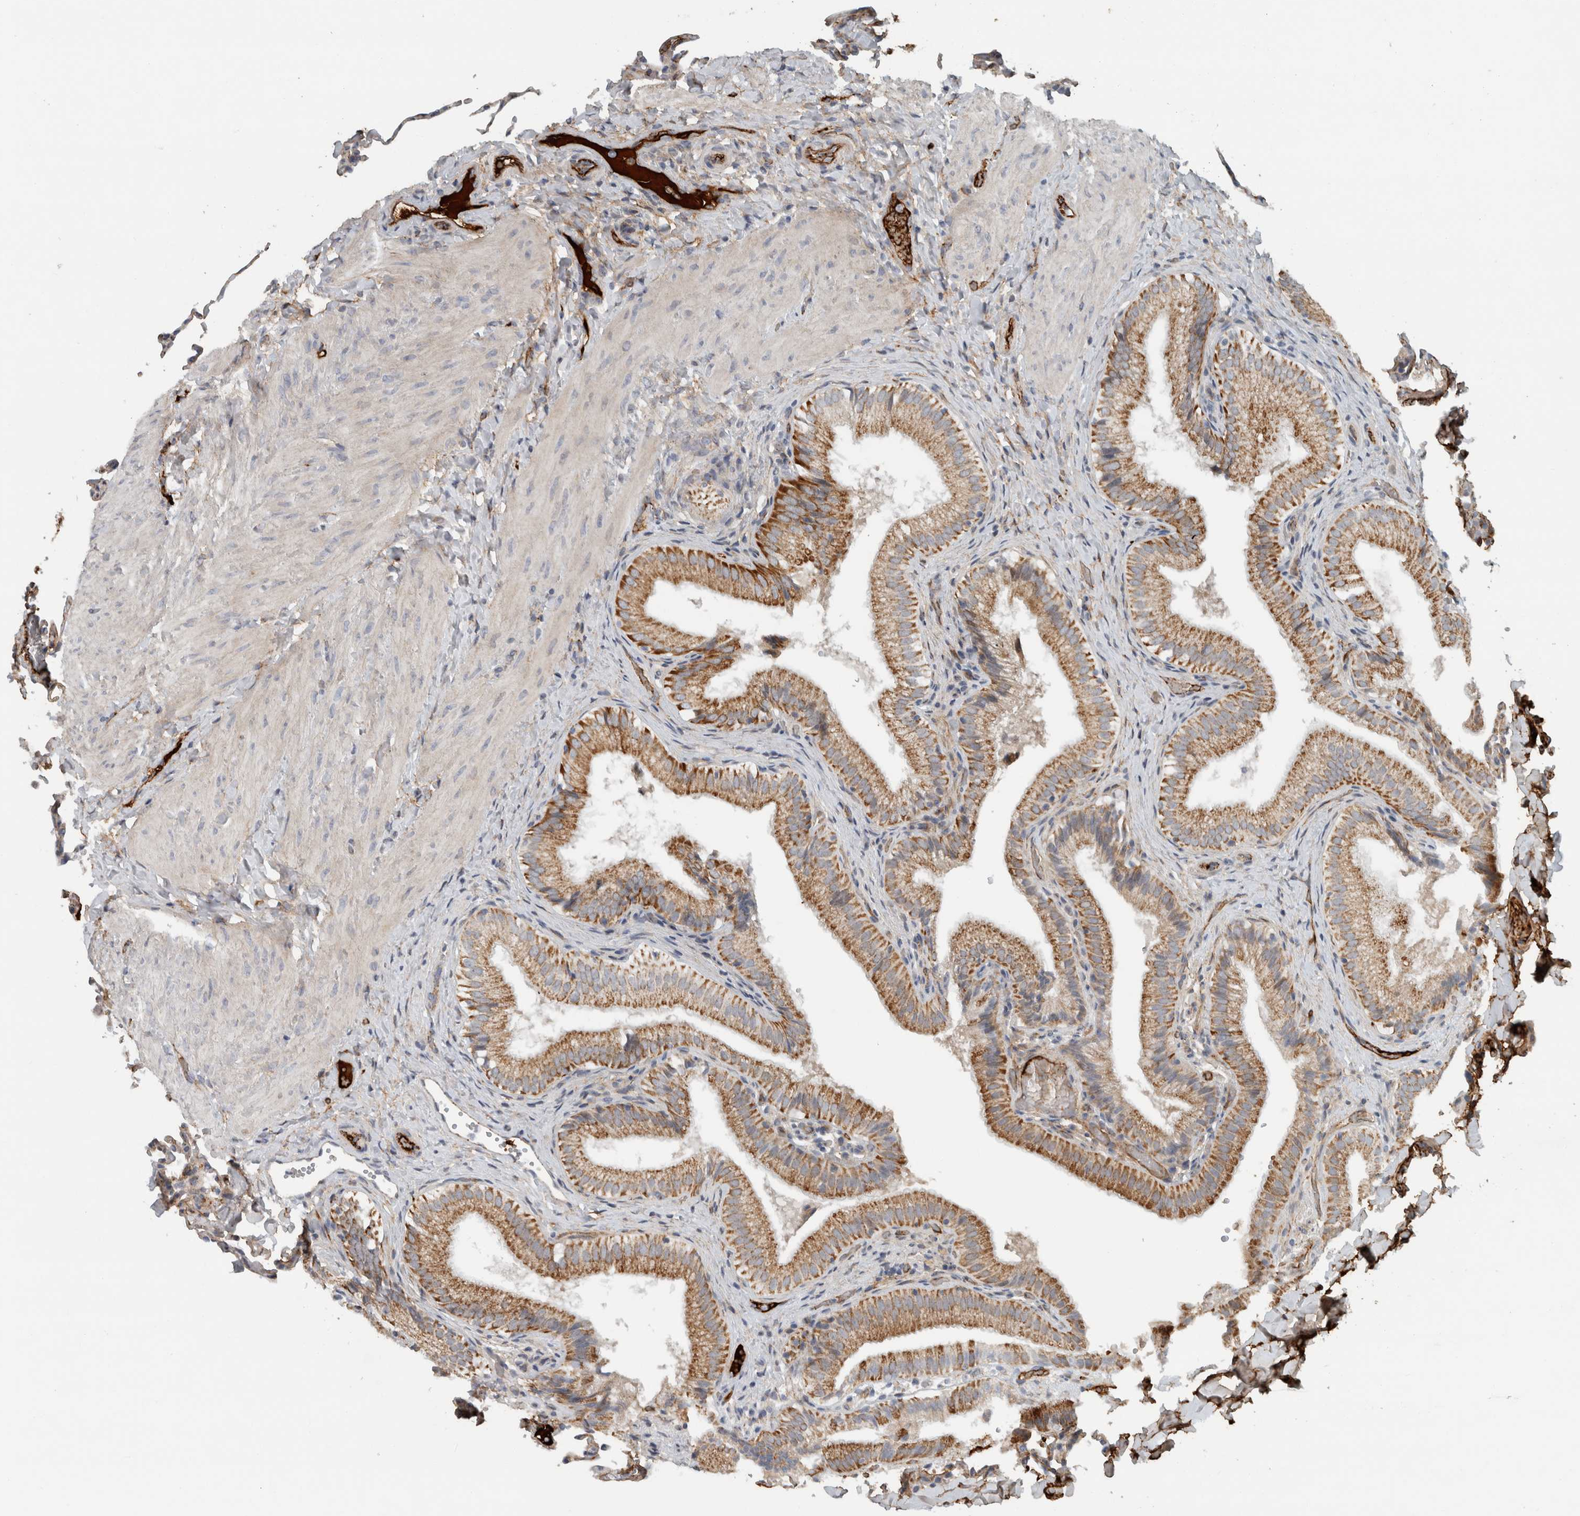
{"staining": {"intensity": "moderate", "quantity": ">75%", "location": "cytoplasmic/membranous"}, "tissue": "gallbladder", "cell_type": "Glandular cells", "image_type": "normal", "snomed": [{"axis": "morphology", "description": "Normal tissue, NOS"}, {"axis": "topography", "description": "Gallbladder"}], "caption": "IHC of benign gallbladder displays medium levels of moderate cytoplasmic/membranous positivity in about >75% of glandular cells.", "gene": "FN1", "patient": {"sex": "female", "age": 30}}